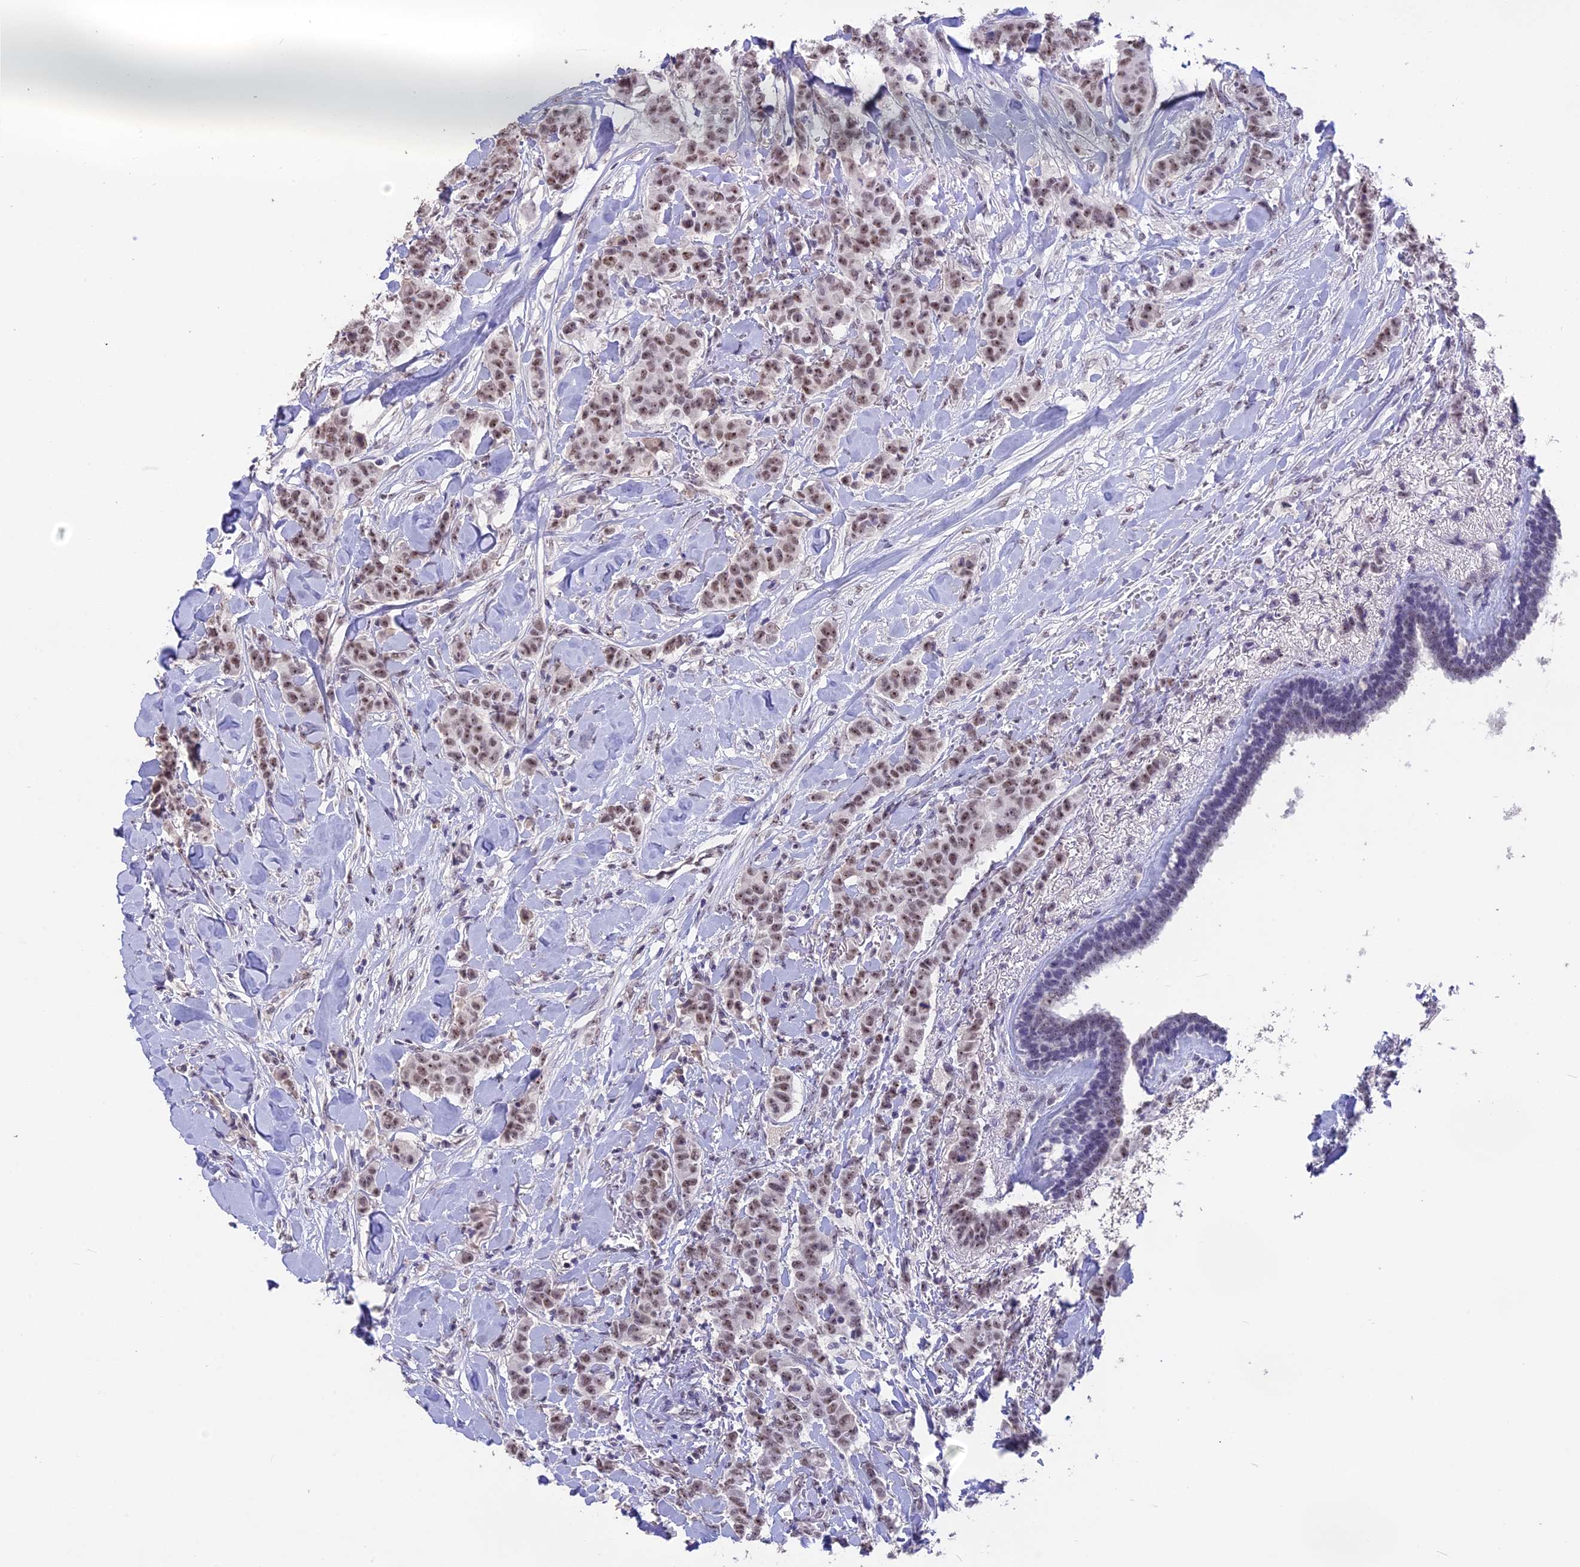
{"staining": {"intensity": "moderate", "quantity": ">75%", "location": "nuclear"}, "tissue": "breast cancer", "cell_type": "Tumor cells", "image_type": "cancer", "snomed": [{"axis": "morphology", "description": "Duct carcinoma"}, {"axis": "topography", "description": "Breast"}], "caption": "Breast cancer (invasive ductal carcinoma) stained for a protein reveals moderate nuclear positivity in tumor cells.", "gene": "SETD2", "patient": {"sex": "female", "age": 40}}